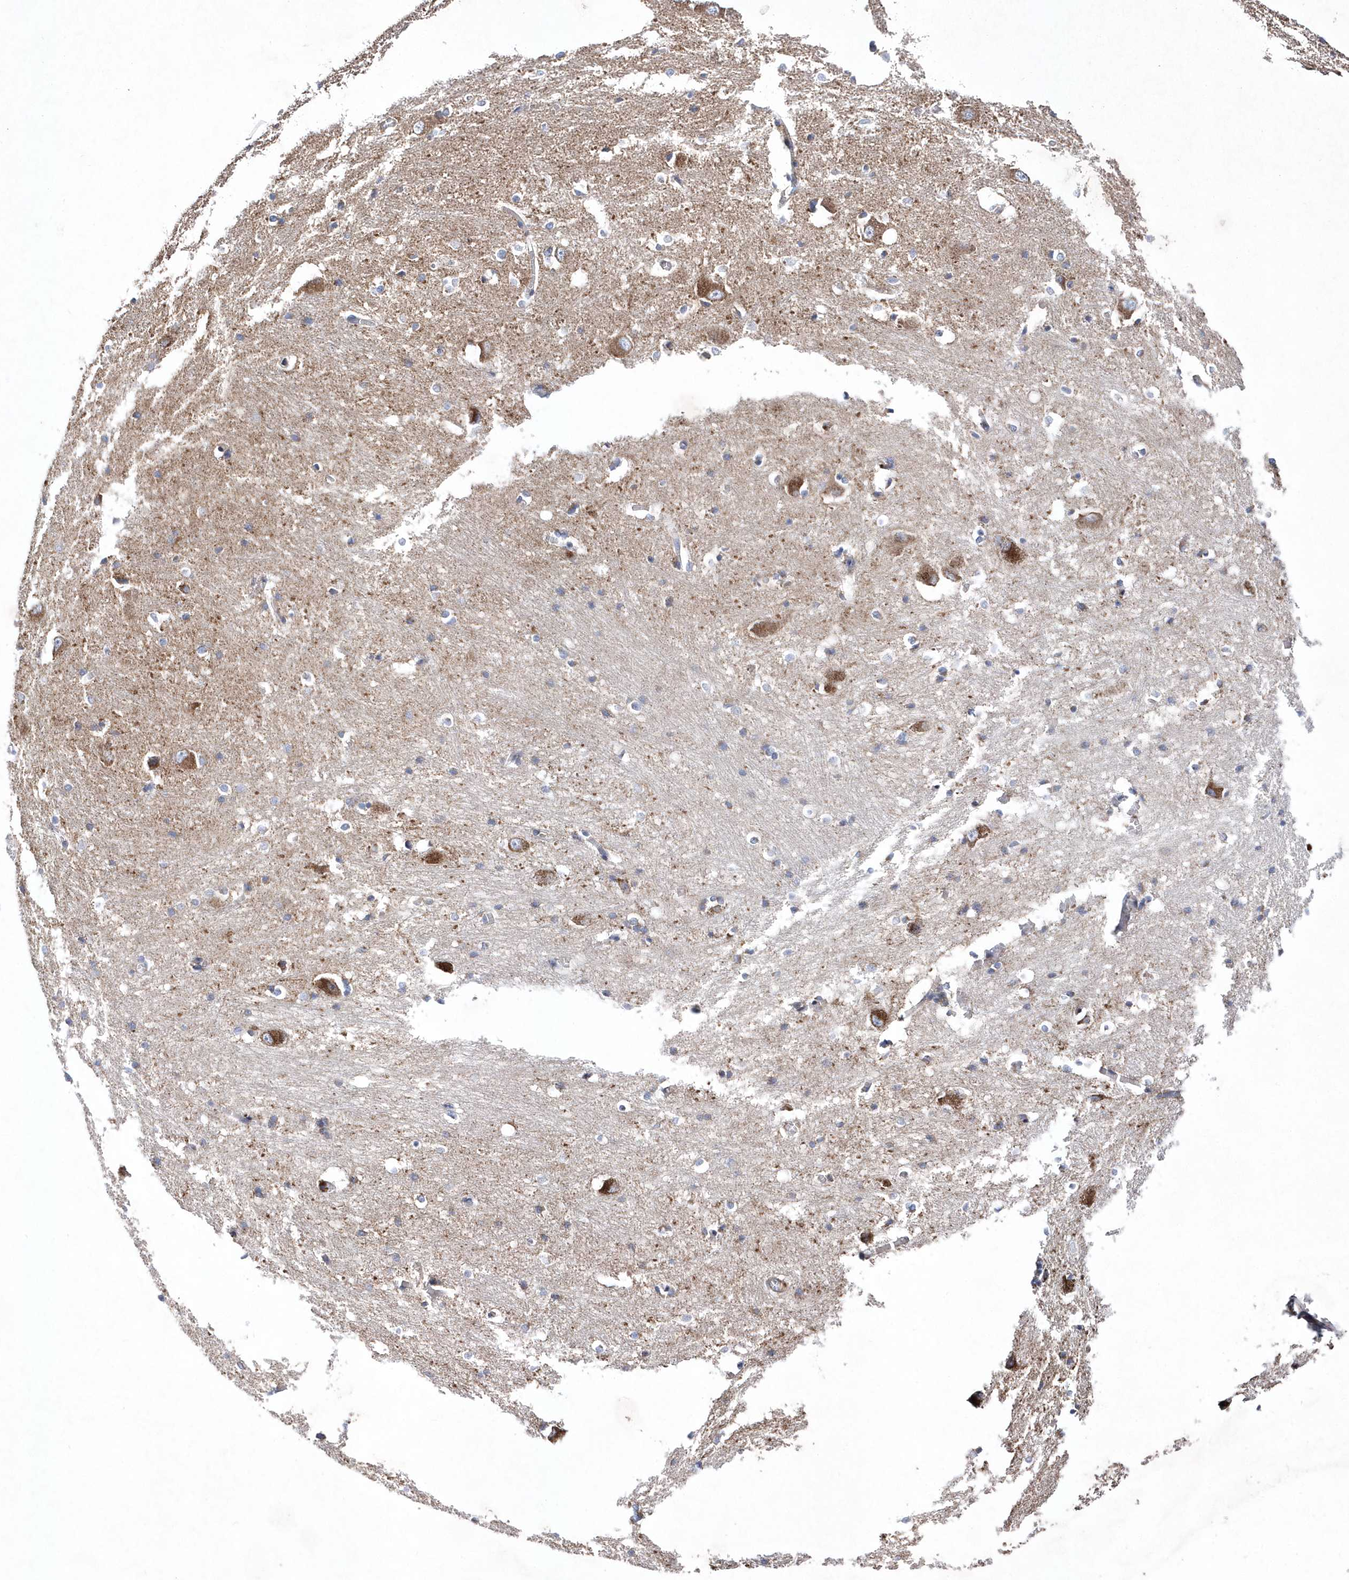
{"staining": {"intensity": "moderate", "quantity": "25%-75%", "location": "cytoplasmic/membranous"}, "tissue": "caudate", "cell_type": "Glial cells", "image_type": "normal", "snomed": [{"axis": "morphology", "description": "Normal tissue, NOS"}, {"axis": "topography", "description": "Lateral ventricle wall"}], "caption": "IHC of normal caudate displays medium levels of moderate cytoplasmic/membranous staining in about 25%-75% of glial cells.", "gene": "JKAMP", "patient": {"sex": "male", "age": 37}}